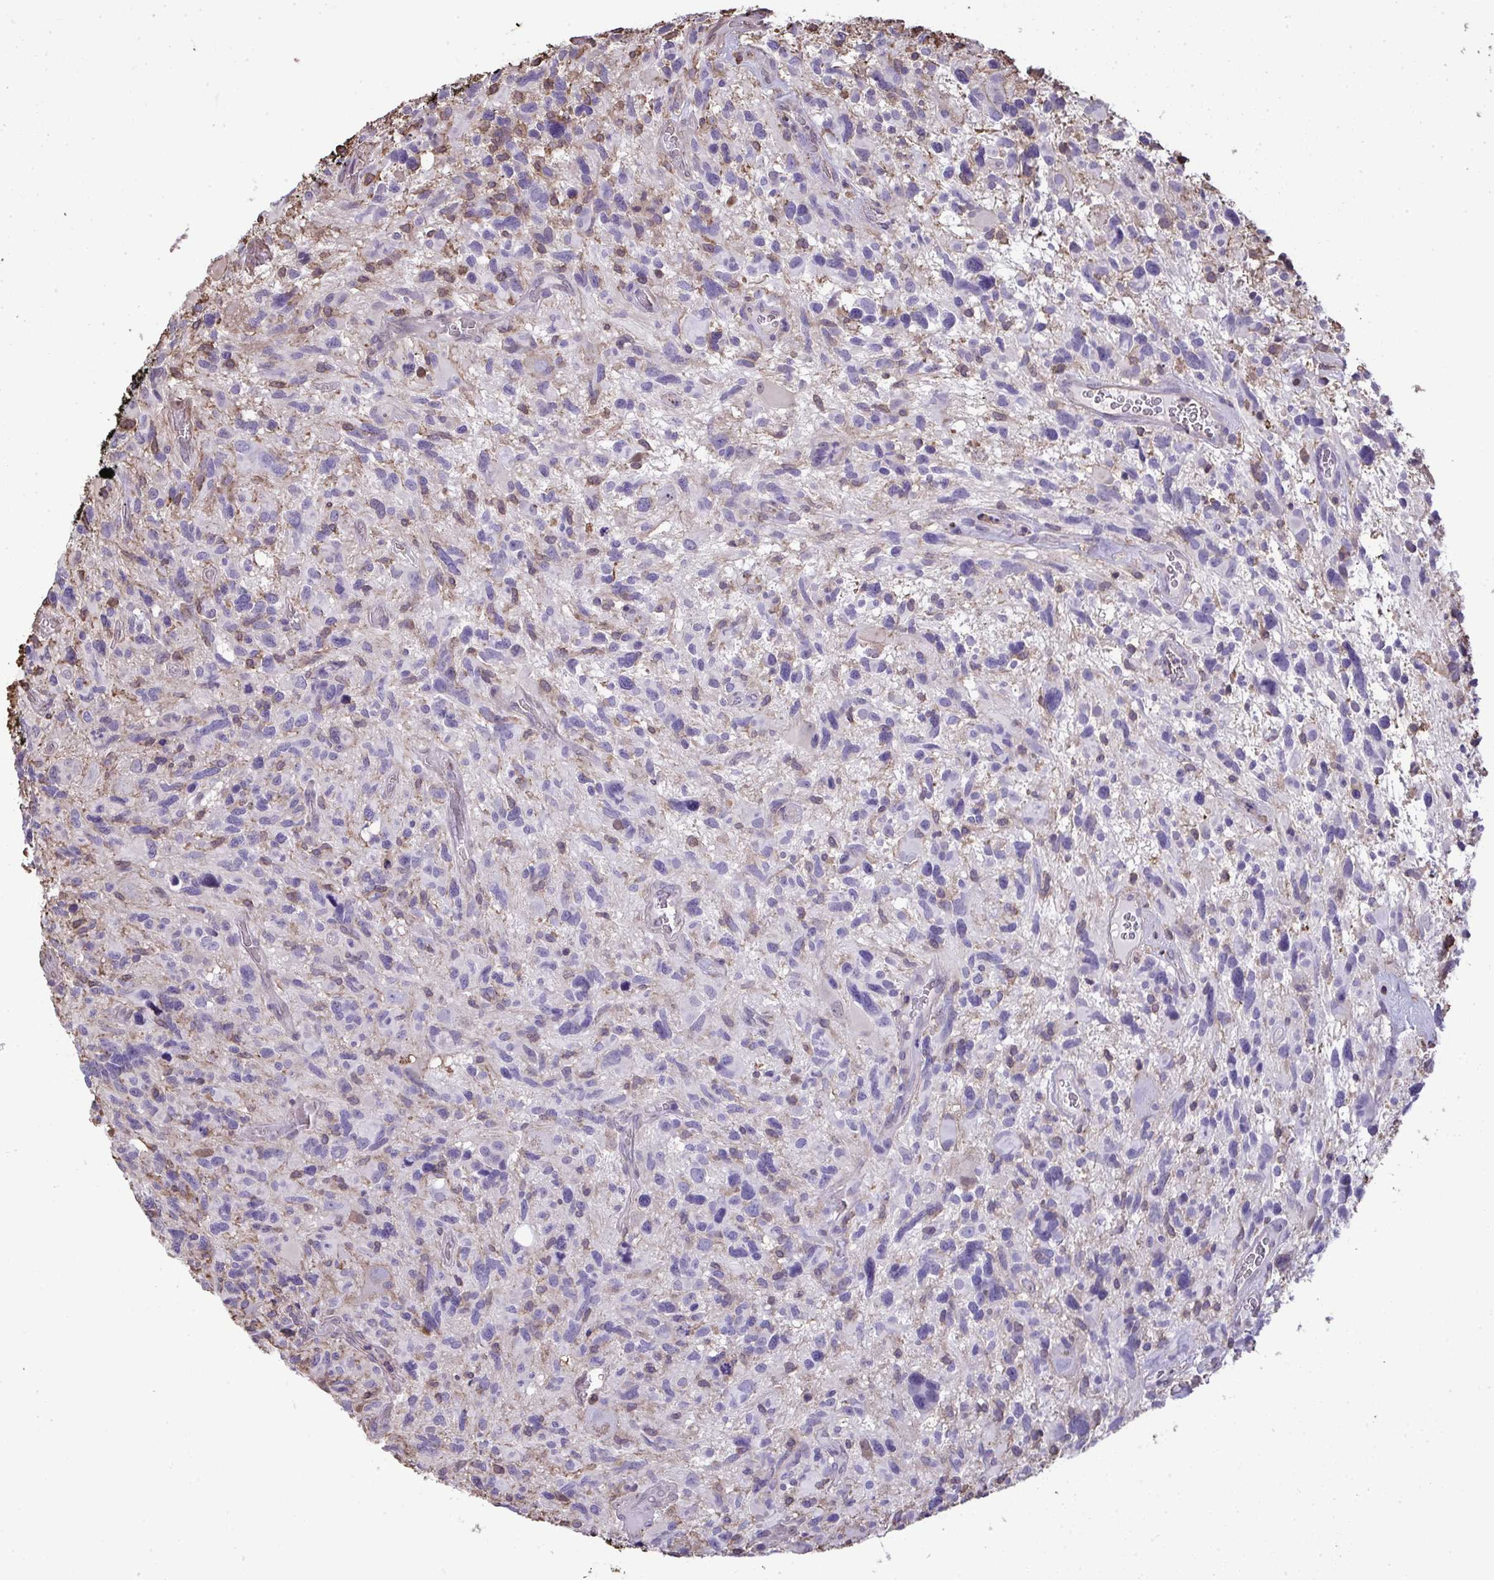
{"staining": {"intensity": "negative", "quantity": "none", "location": "none"}, "tissue": "glioma", "cell_type": "Tumor cells", "image_type": "cancer", "snomed": [{"axis": "morphology", "description": "Glioma, malignant, High grade"}, {"axis": "topography", "description": "Brain"}], "caption": "IHC photomicrograph of neoplastic tissue: human glioma stained with DAB displays no significant protein staining in tumor cells.", "gene": "ANXA5", "patient": {"sex": "male", "age": 49}}